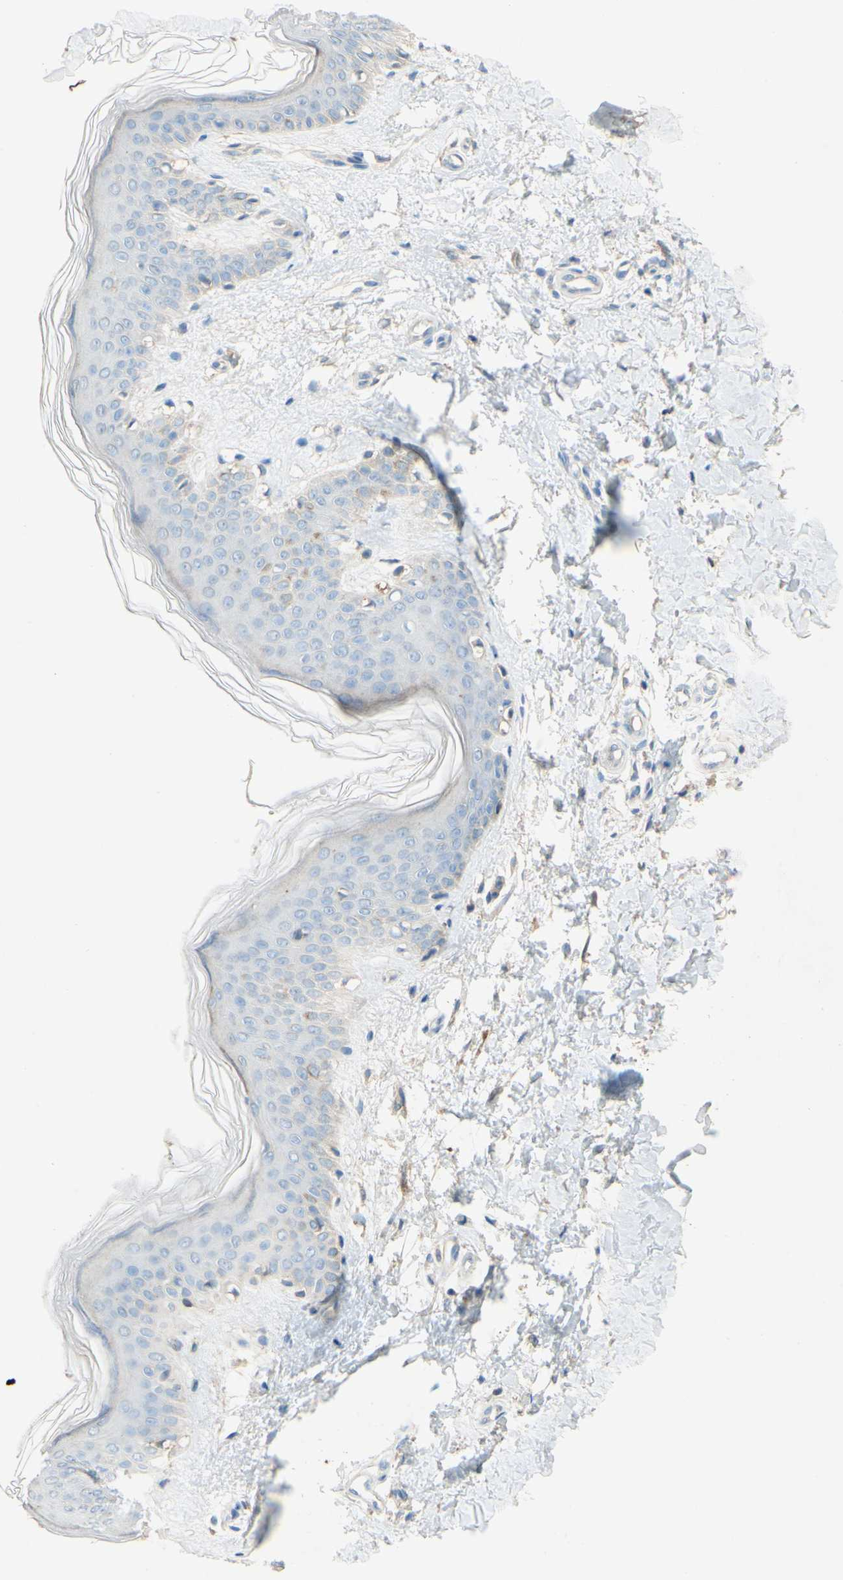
{"staining": {"intensity": "weak", "quantity": "<25%", "location": "cytoplasmic/membranous"}, "tissue": "skin", "cell_type": "Fibroblasts", "image_type": "normal", "snomed": [{"axis": "morphology", "description": "Normal tissue, NOS"}, {"axis": "topography", "description": "Skin"}], "caption": "This is an immunohistochemistry histopathology image of benign skin. There is no expression in fibroblasts.", "gene": "DKK3", "patient": {"sex": "female", "age": 41}}